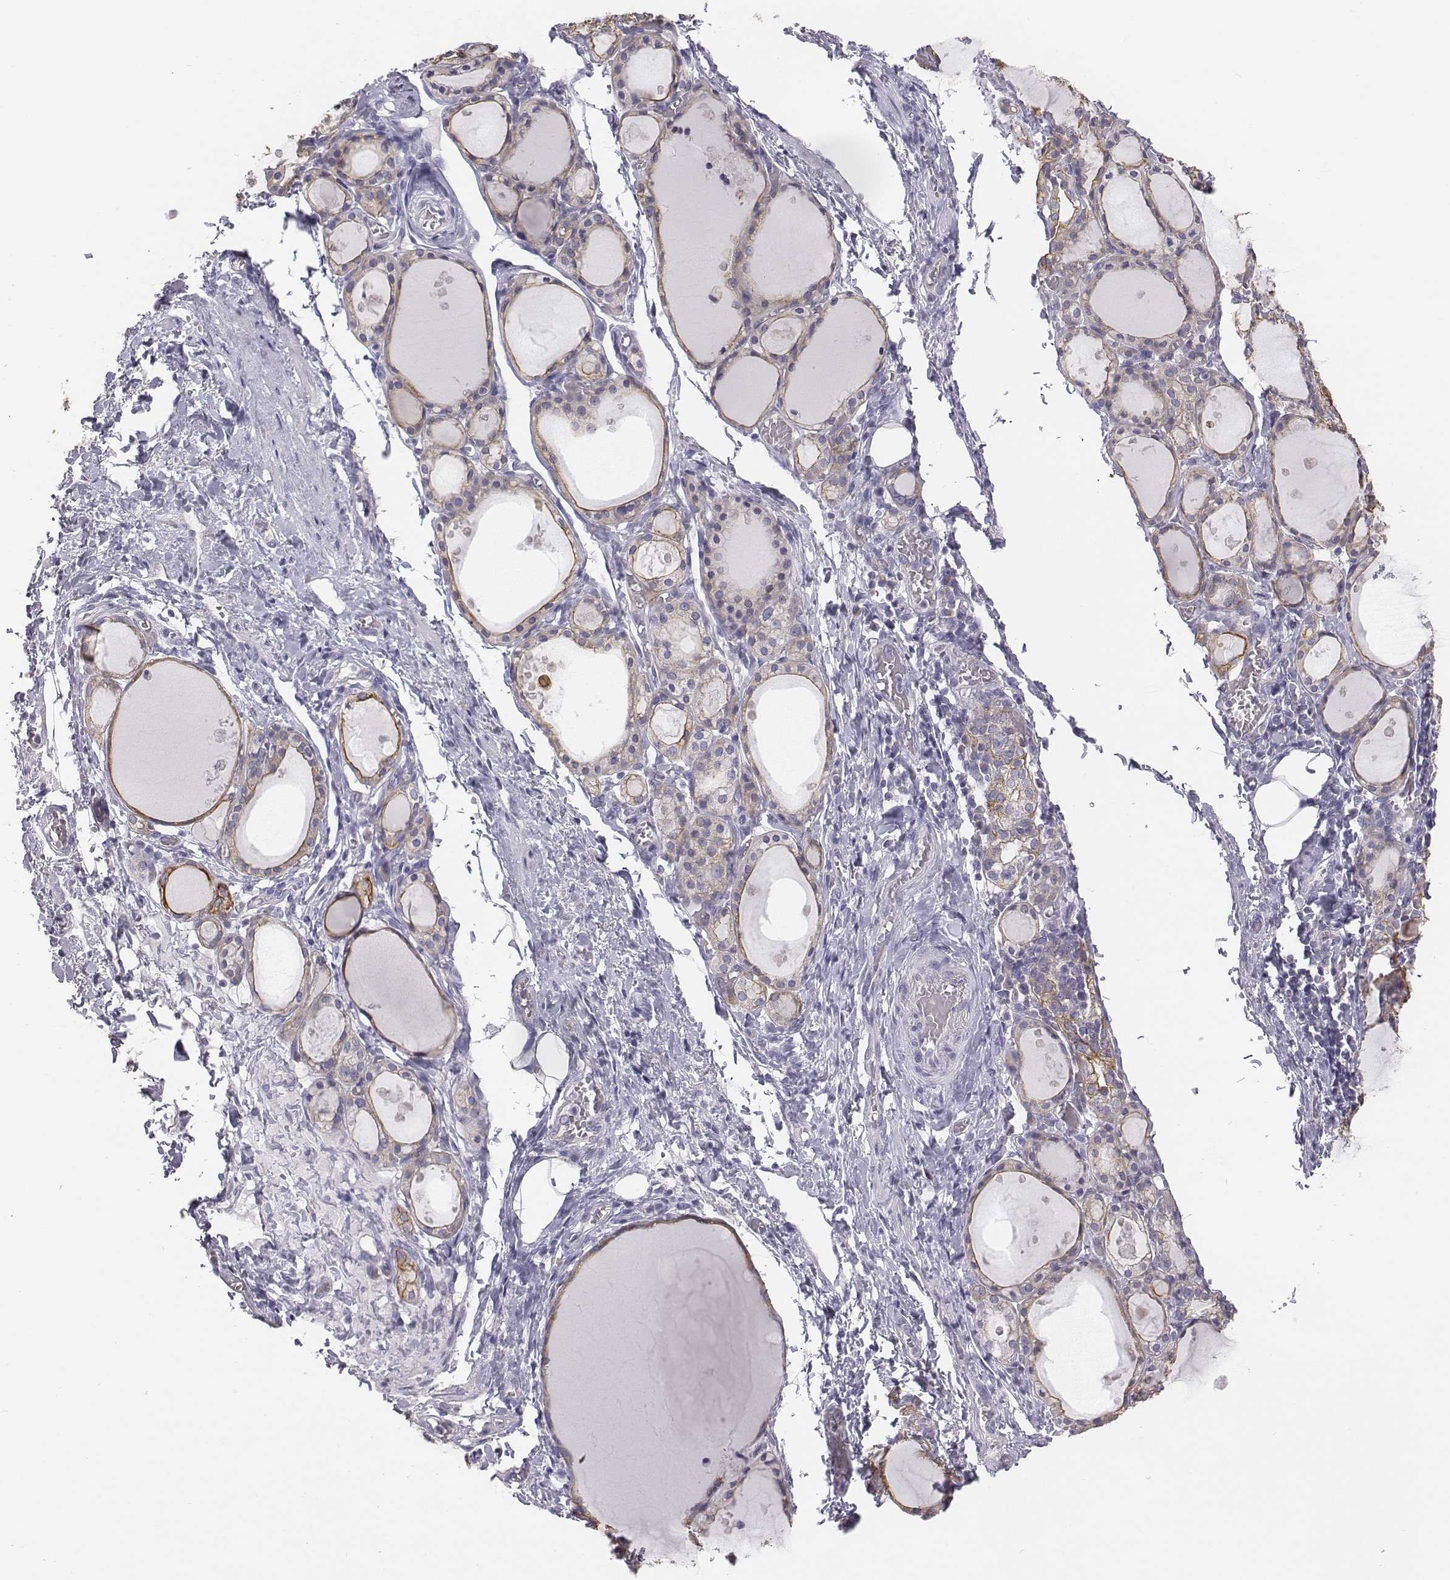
{"staining": {"intensity": "weak", "quantity": "25%-75%", "location": "cytoplasmic/membranous"}, "tissue": "thyroid gland", "cell_type": "Glandular cells", "image_type": "normal", "snomed": [{"axis": "morphology", "description": "Normal tissue, NOS"}, {"axis": "topography", "description": "Thyroid gland"}], "caption": "Unremarkable thyroid gland was stained to show a protein in brown. There is low levels of weak cytoplasmic/membranous positivity in approximately 25%-75% of glandular cells. (Brightfield microscopy of DAB IHC at high magnification).", "gene": "CHST14", "patient": {"sex": "male", "age": 68}}